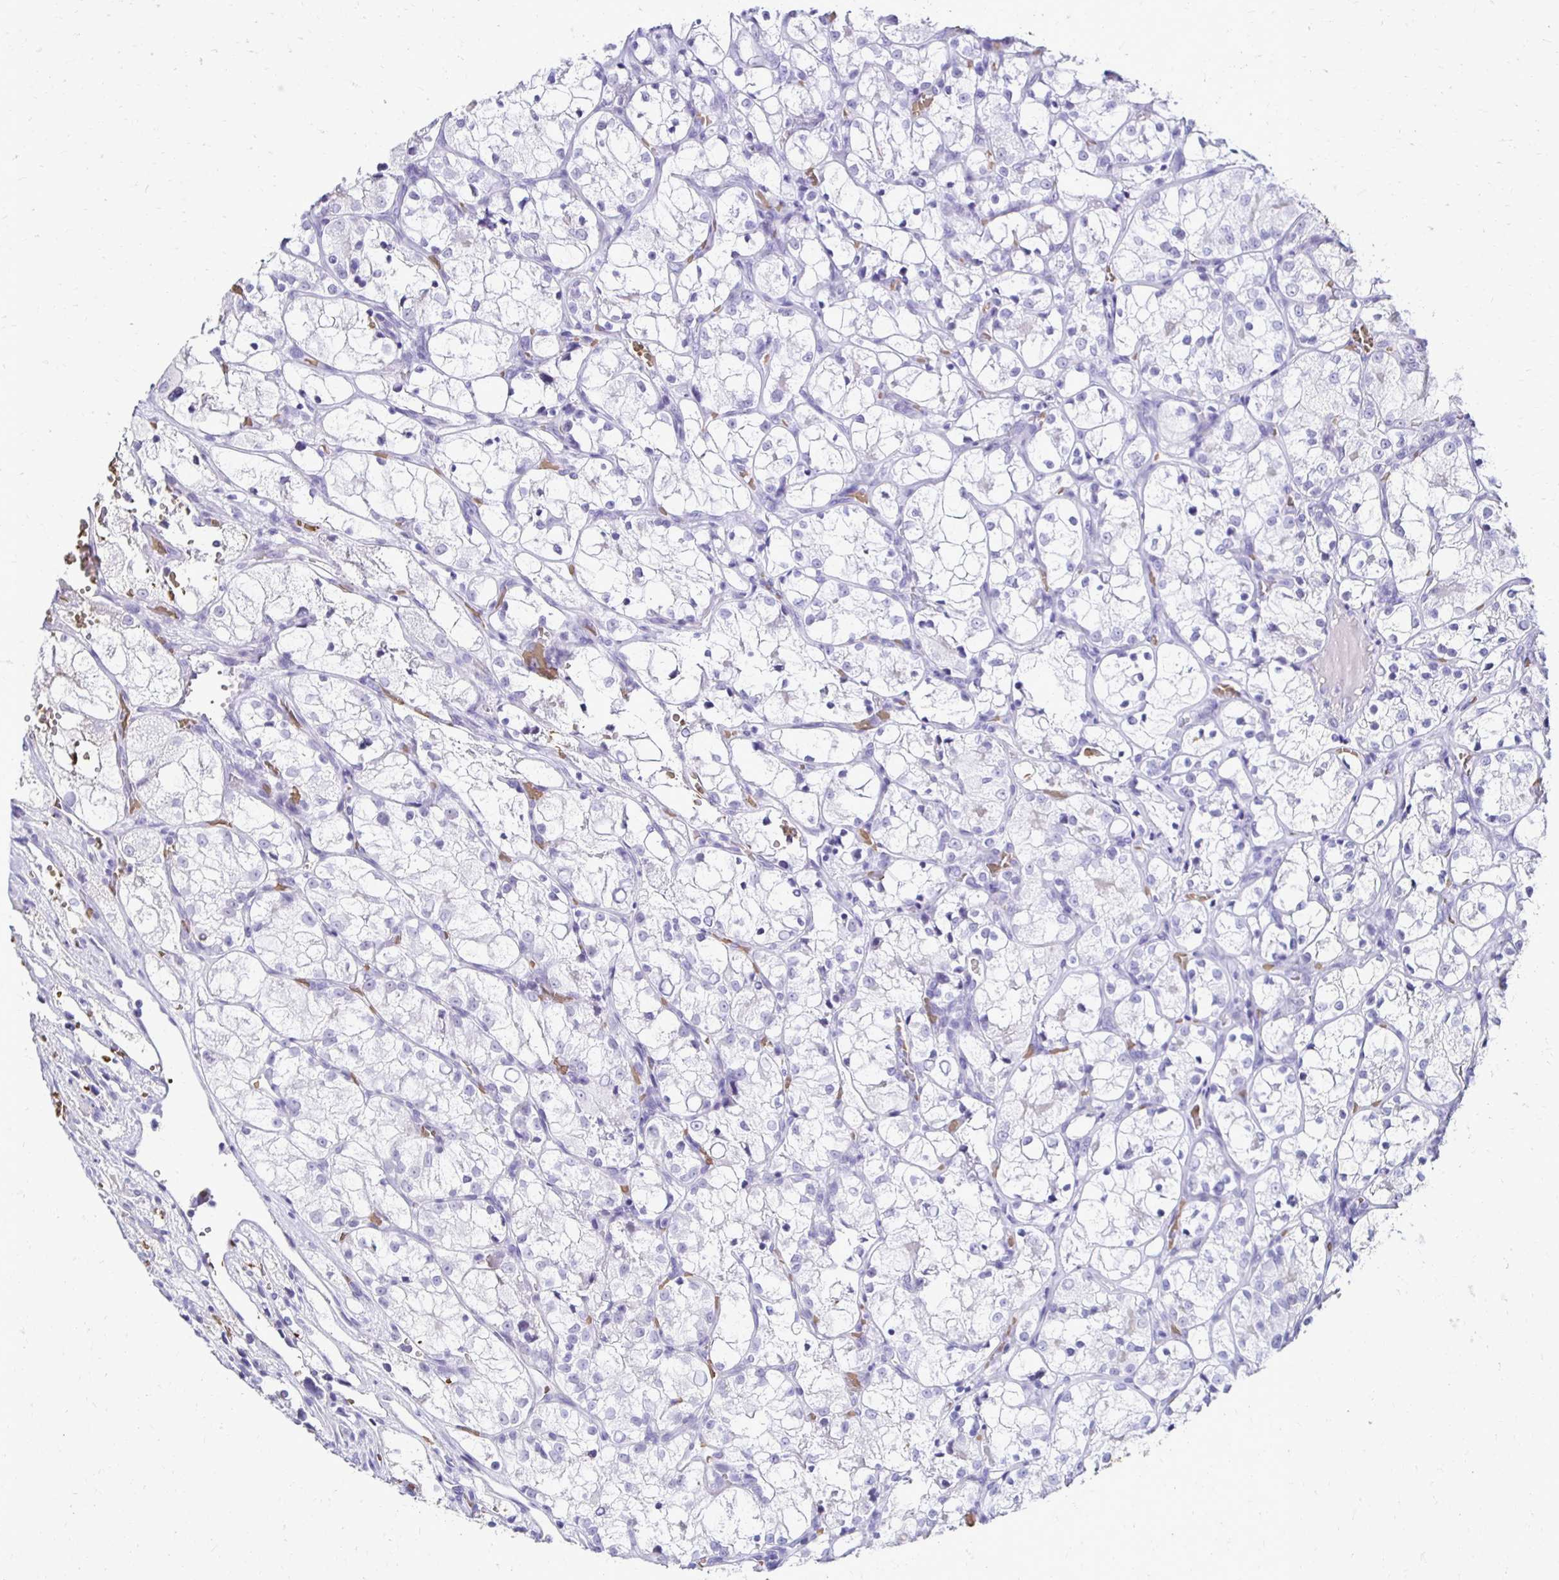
{"staining": {"intensity": "negative", "quantity": "none", "location": "none"}, "tissue": "renal cancer", "cell_type": "Tumor cells", "image_type": "cancer", "snomed": [{"axis": "morphology", "description": "Adenocarcinoma, NOS"}, {"axis": "topography", "description": "Kidney"}], "caption": "A micrograph of human renal cancer is negative for staining in tumor cells.", "gene": "RHBDL3", "patient": {"sex": "female", "age": 69}}